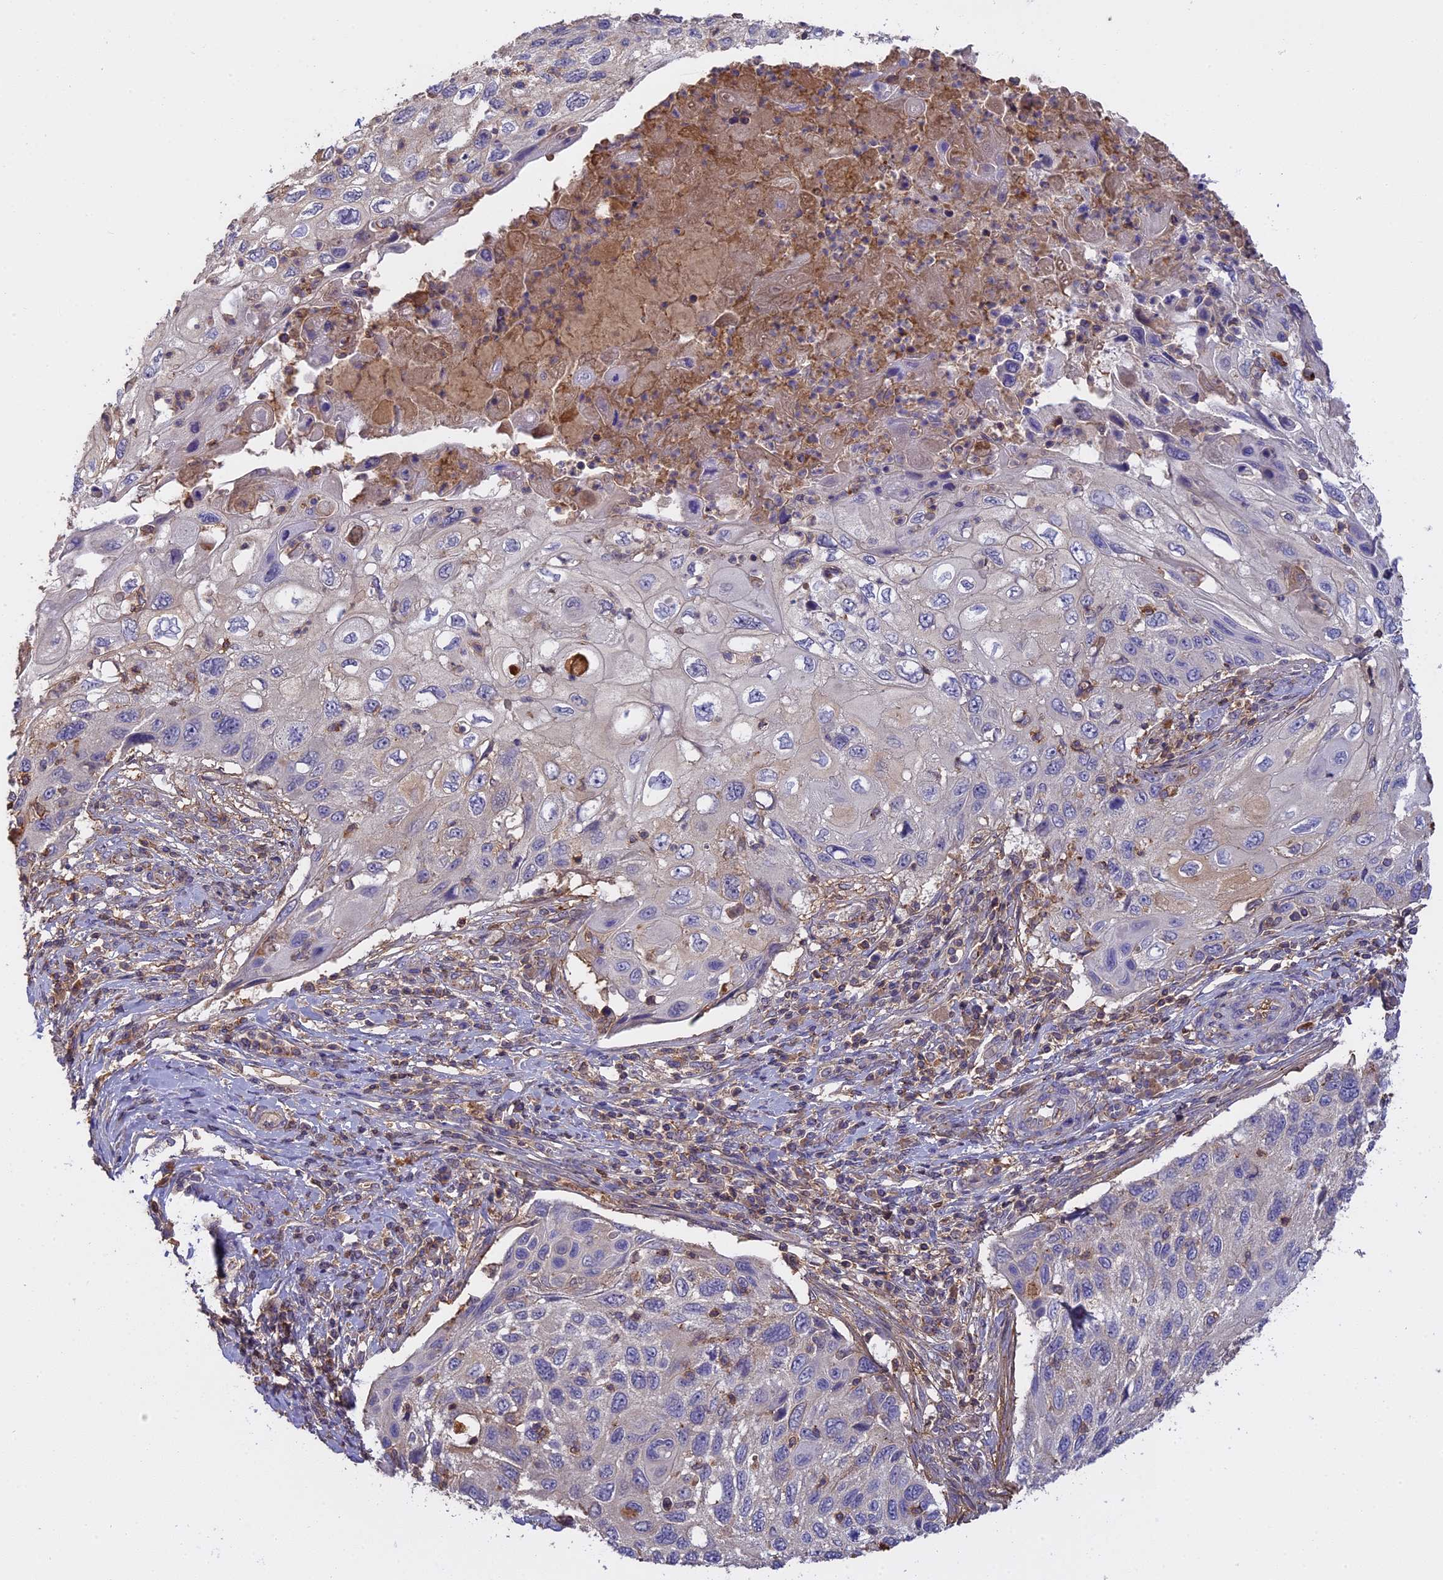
{"staining": {"intensity": "negative", "quantity": "none", "location": "none"}, "tissue": "cervical cancer", "cell_type": "Tumor cells", "image_type": "cancer", "snomed": [{"axis": "morphology", "description": "Squamous cell carcinoma, NOS"}, {"axis": "topography", "description": "Cervix"}], "caption": "An immunohistochemistry (IHC) histopathology image of cervical squamous cell carcinoma is shown. There is no staining in tumor cells of cervical squamous cell carcinoma.", "gene": "CFAP119", "patient": {"sex": "female", "age": 70}}